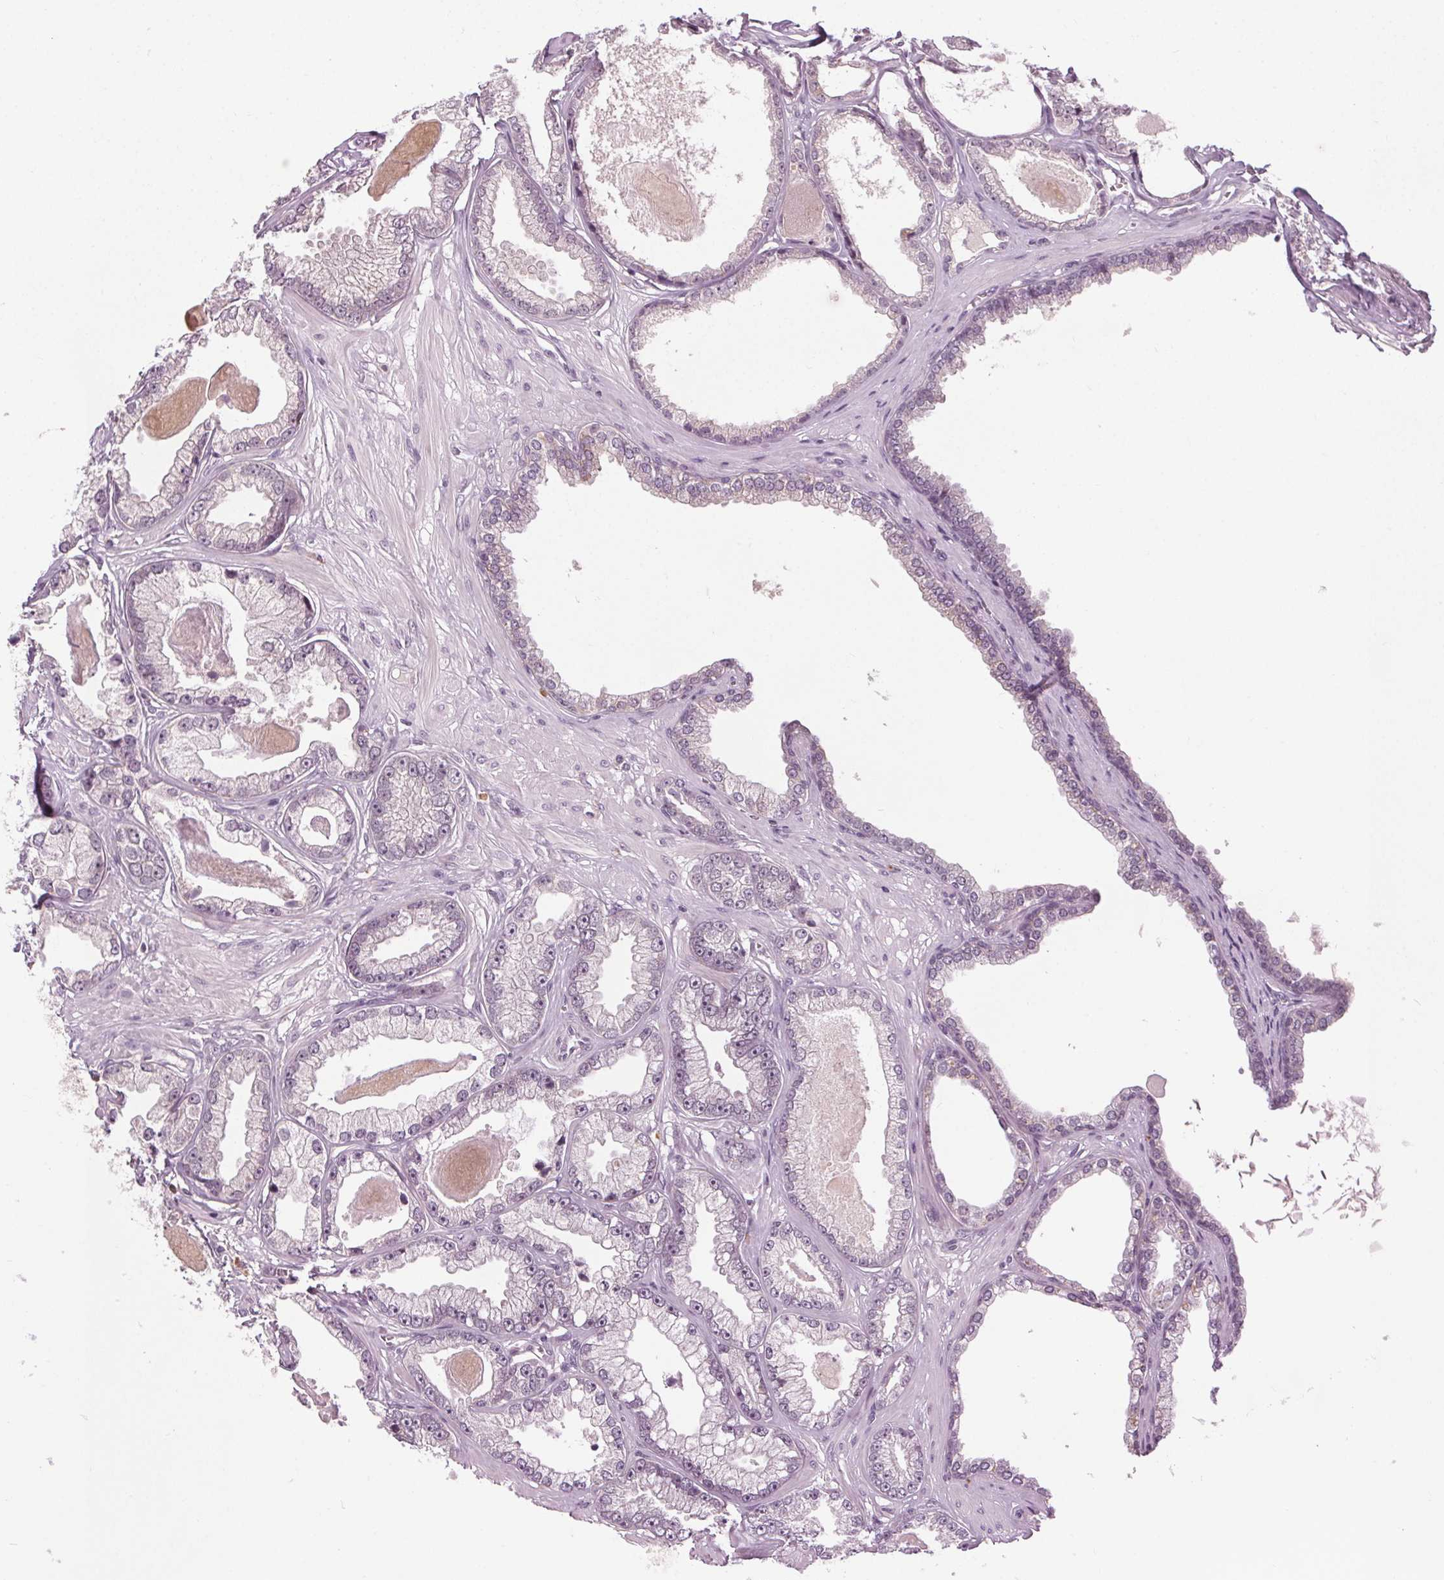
{"staining": {"intensity": "negative", "quantity": "none", "location": "none"}, "tissue": "prostate cancer", "cell_type": "Tumor cells", "image_type": "cancer", "snomed": [{"axis": "morphology", "description": "Adenocarcinoma, Low grade"}, {"axis": "topography", "description": "Prostate"}], "caption": "Immunohistochemistry micrograph of human prostate cancer stained for a protein (brown), which exhibits no staining in tumor cells.", "gene": "MED6", "patient": {"sex": "male", "age": 64}}